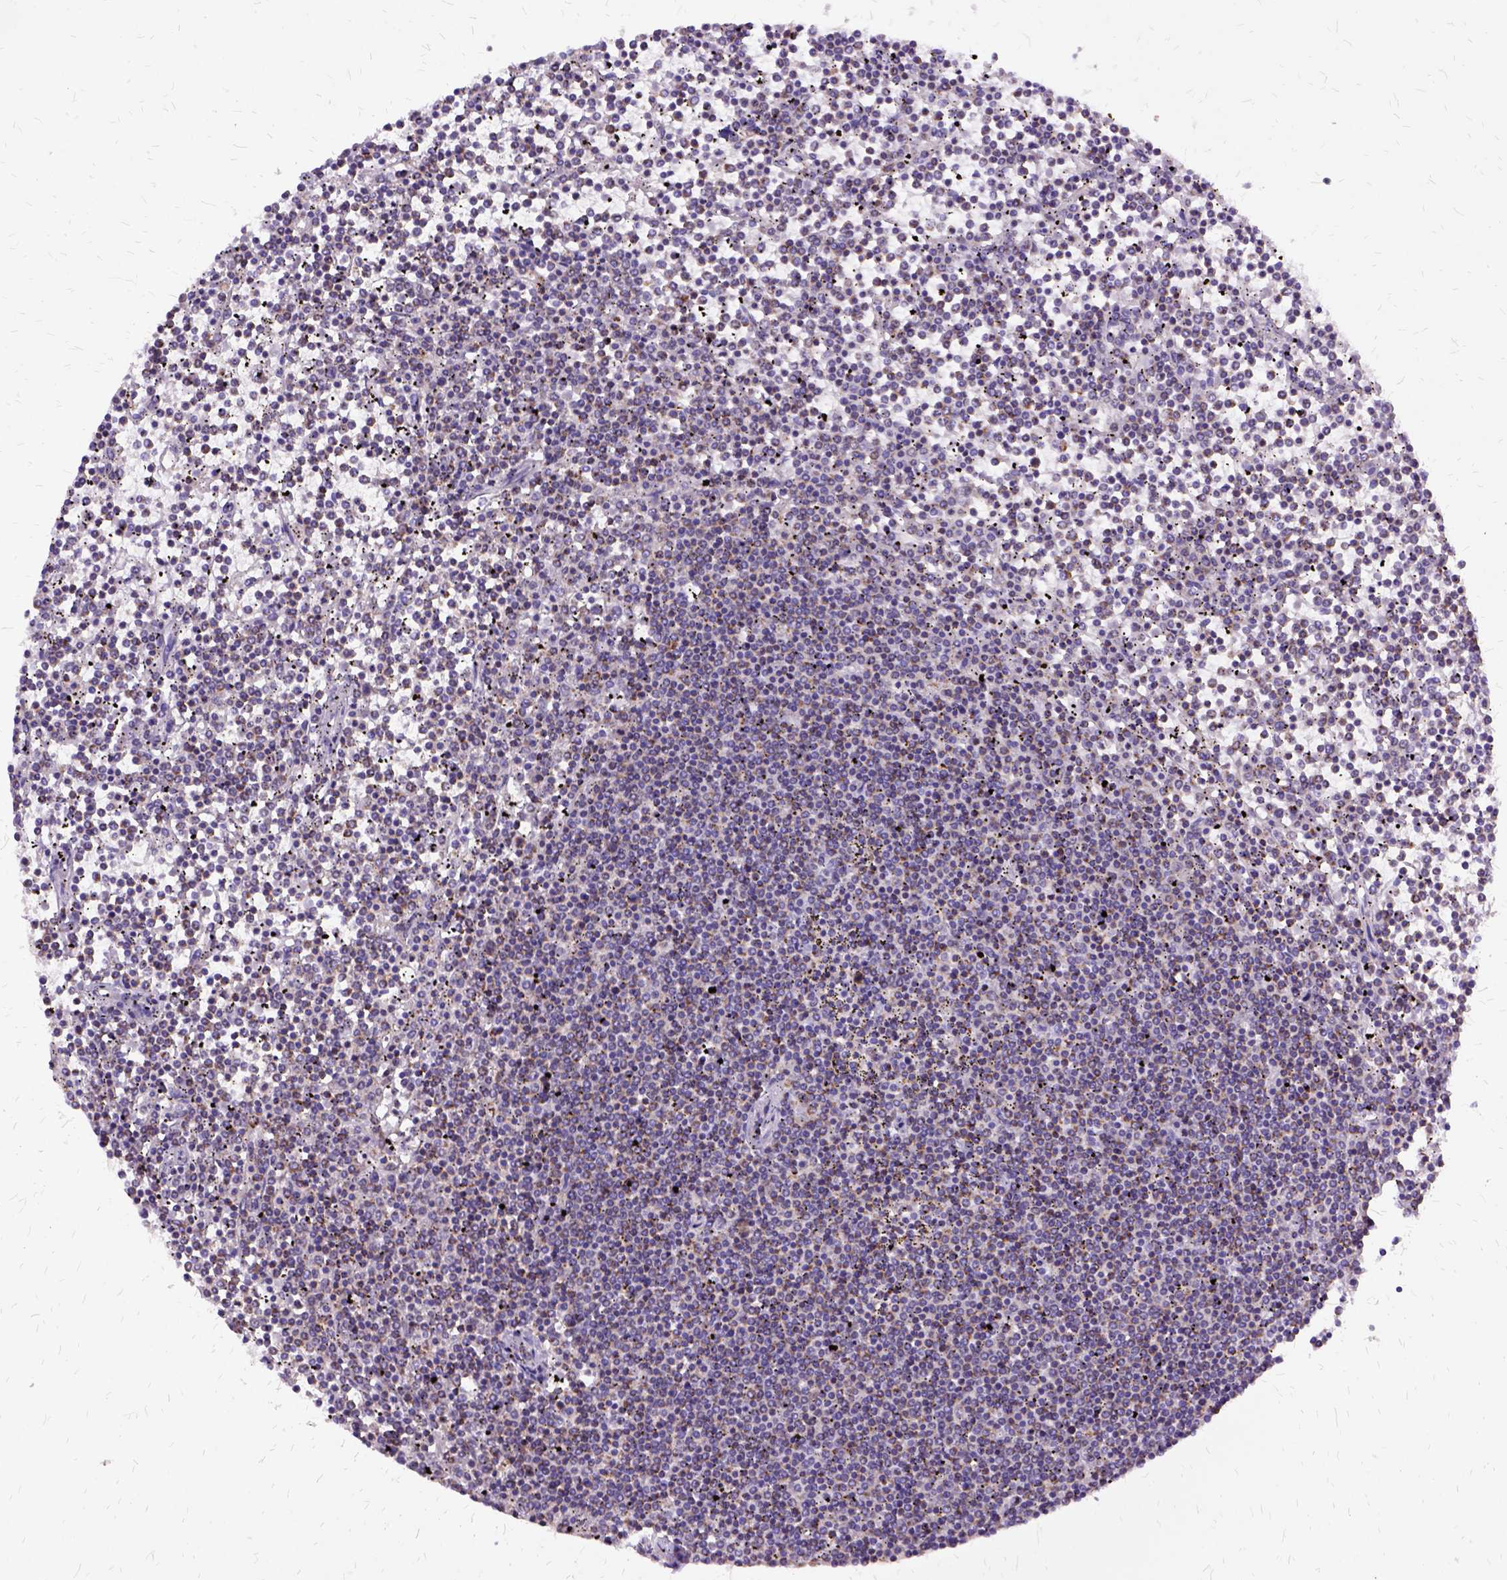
{"staining": {"intensity": "weak", "quantity": "<25%", "location": "cytoplasmic/membranous"}, "tissue": "lymphoma", "cell_type": "Tumor cells", "image_type": "cancer", "snomed": [{"axis": "morphology", "description": "Malignant lymphoma, non-Hodgkin's type, Low grade"}, {"axis": "topography", "description": "Spleen"}], "caption": "Tumor cells are negative for protein expression in human lymphoma.", "gene": "OXCT1", "patient": {"sex": "female", "age": 19}}